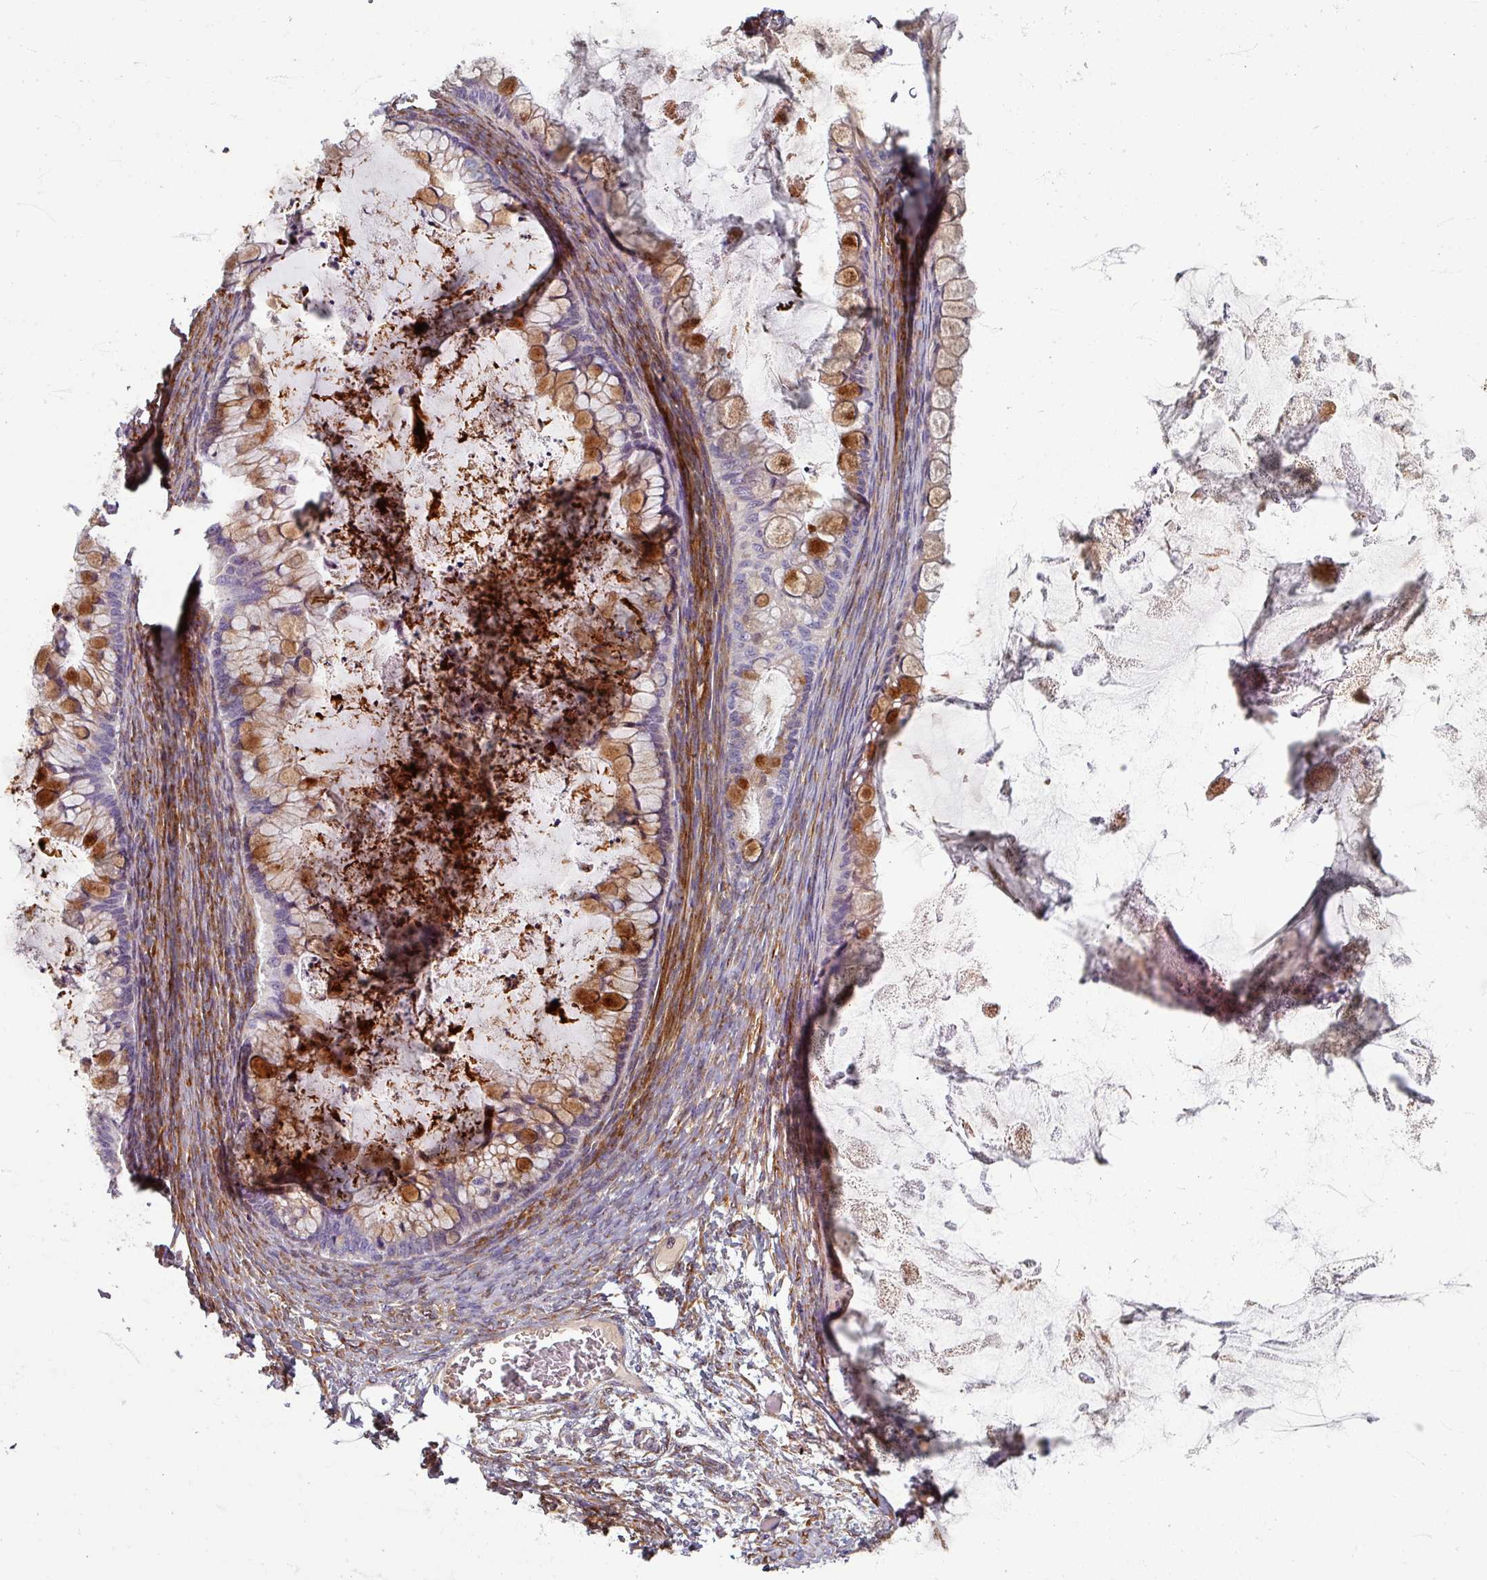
{"staining": {"intensity": "moderate", "quantity": "<25%", "location": "cytoplasmic/membranous"}, "tissue": "ovarian cancer", "cell_type": "Tumor cells", "image_type": "cancer", "snomed": [{"axis": "morphology", "description": "Cystadenocarcinoma, mucinous, NOS"}, {"axis": "topography", "description": "Ovary"}], "caption": "IHC image of neoplastic tissue: human ovarian mucinous cystadenocarcinoma stained using immunohistochemistry (IHC) exhibits low levels of moderate protein expression localized specifically in the cytoplasmic/membranous of tumor cells, appearing as a cytoplasmic/membranous brown color.", "gene": "GABARAPL1", "patient": {"sex": "female", "age": 35}}